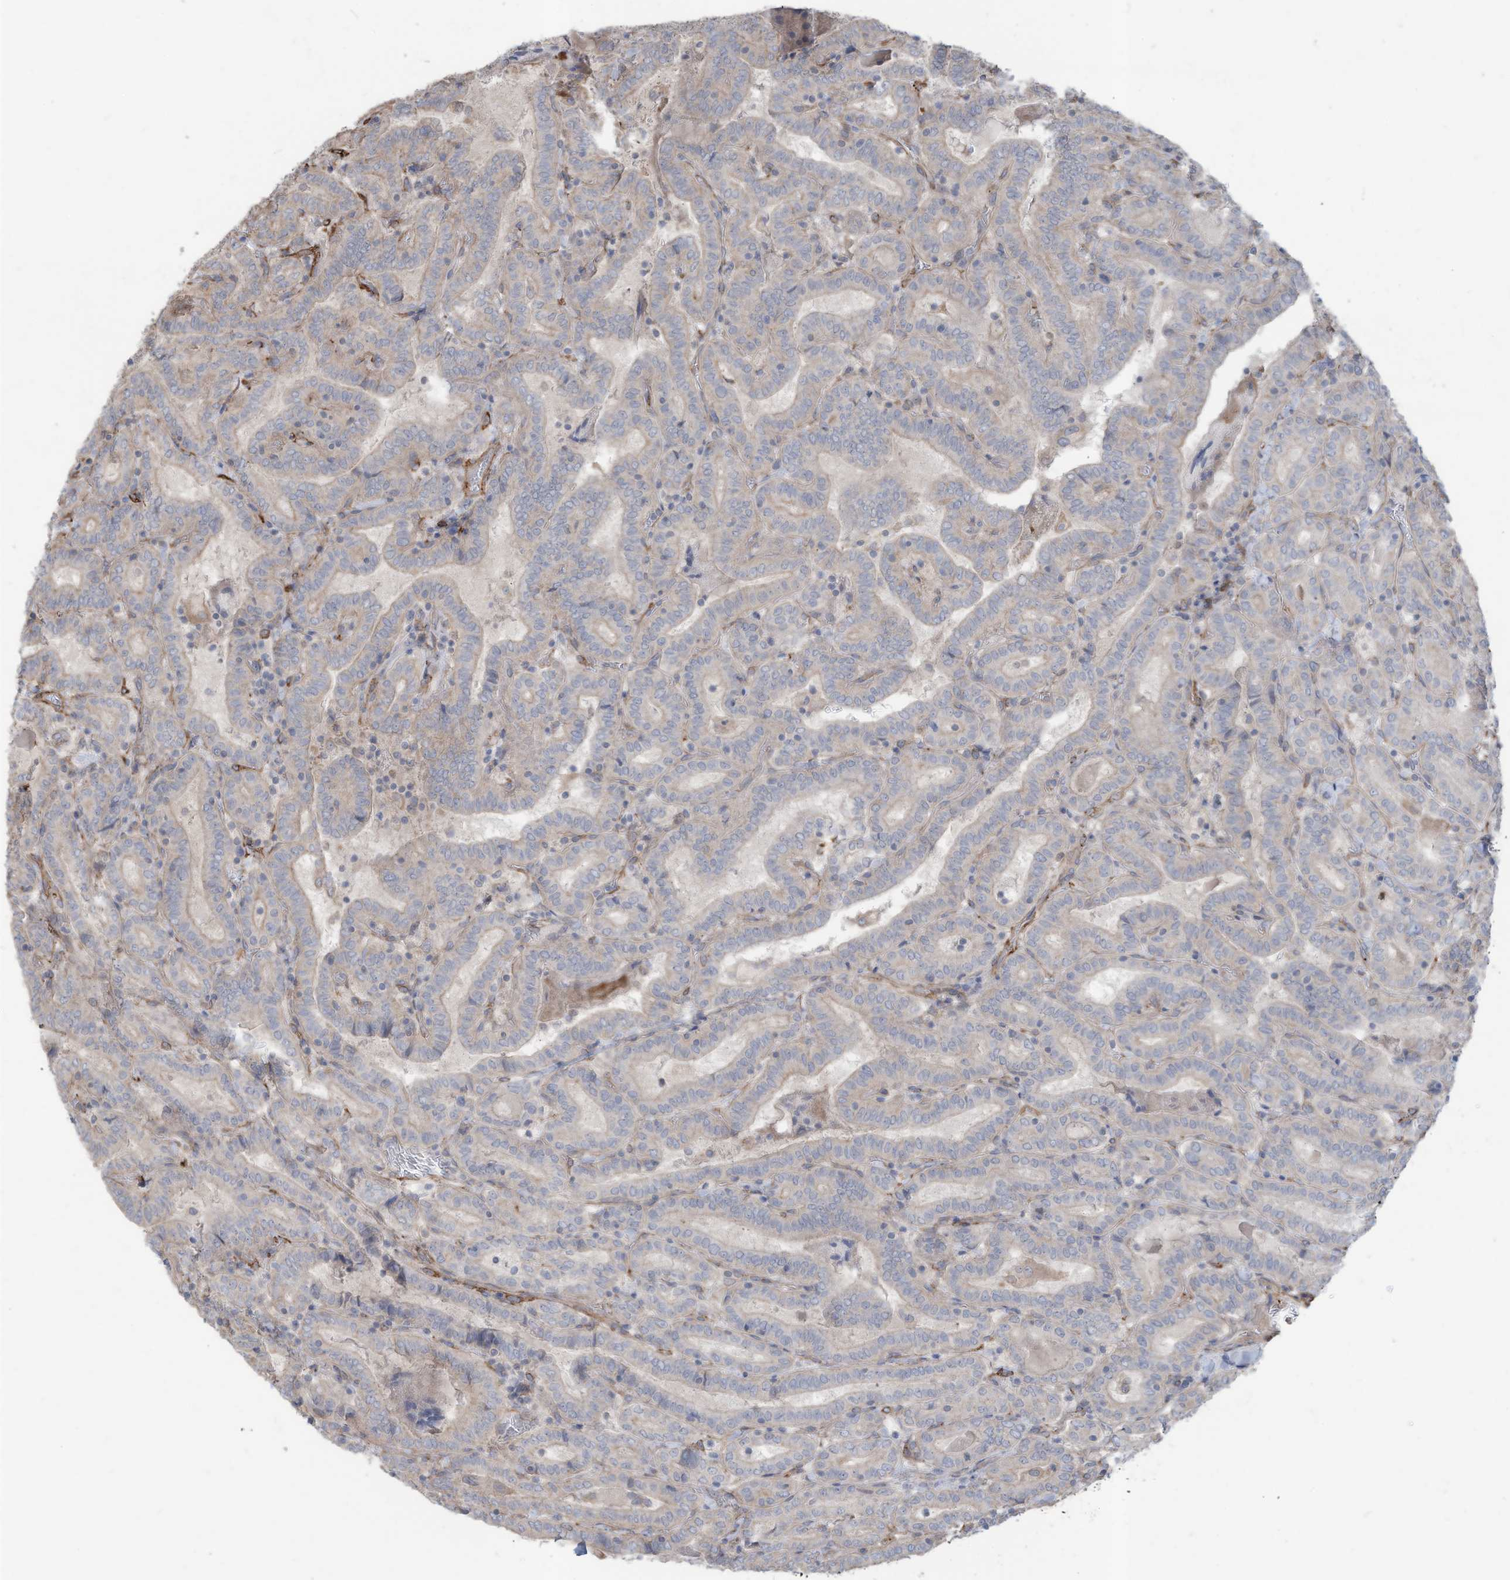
{"staining": {"intensity": "negative", "quantity": "none", "location": "none"}, "tissue": "thyroid cancer", "cell_type": "Tumor cells", "image_type": "cancer", "snomed": [{"axis": "morphology", "description": "Papillary adenocarcinoma, NOS"}, {"axis": "topography", "description": "Thyroid gland"}], "caption": "The IHC micrograph has no significant positivity in tumor cells of thyroid cancer tissue.", "gene": "SLC17A7", "patient": {"sex": "female", "age": 72}}